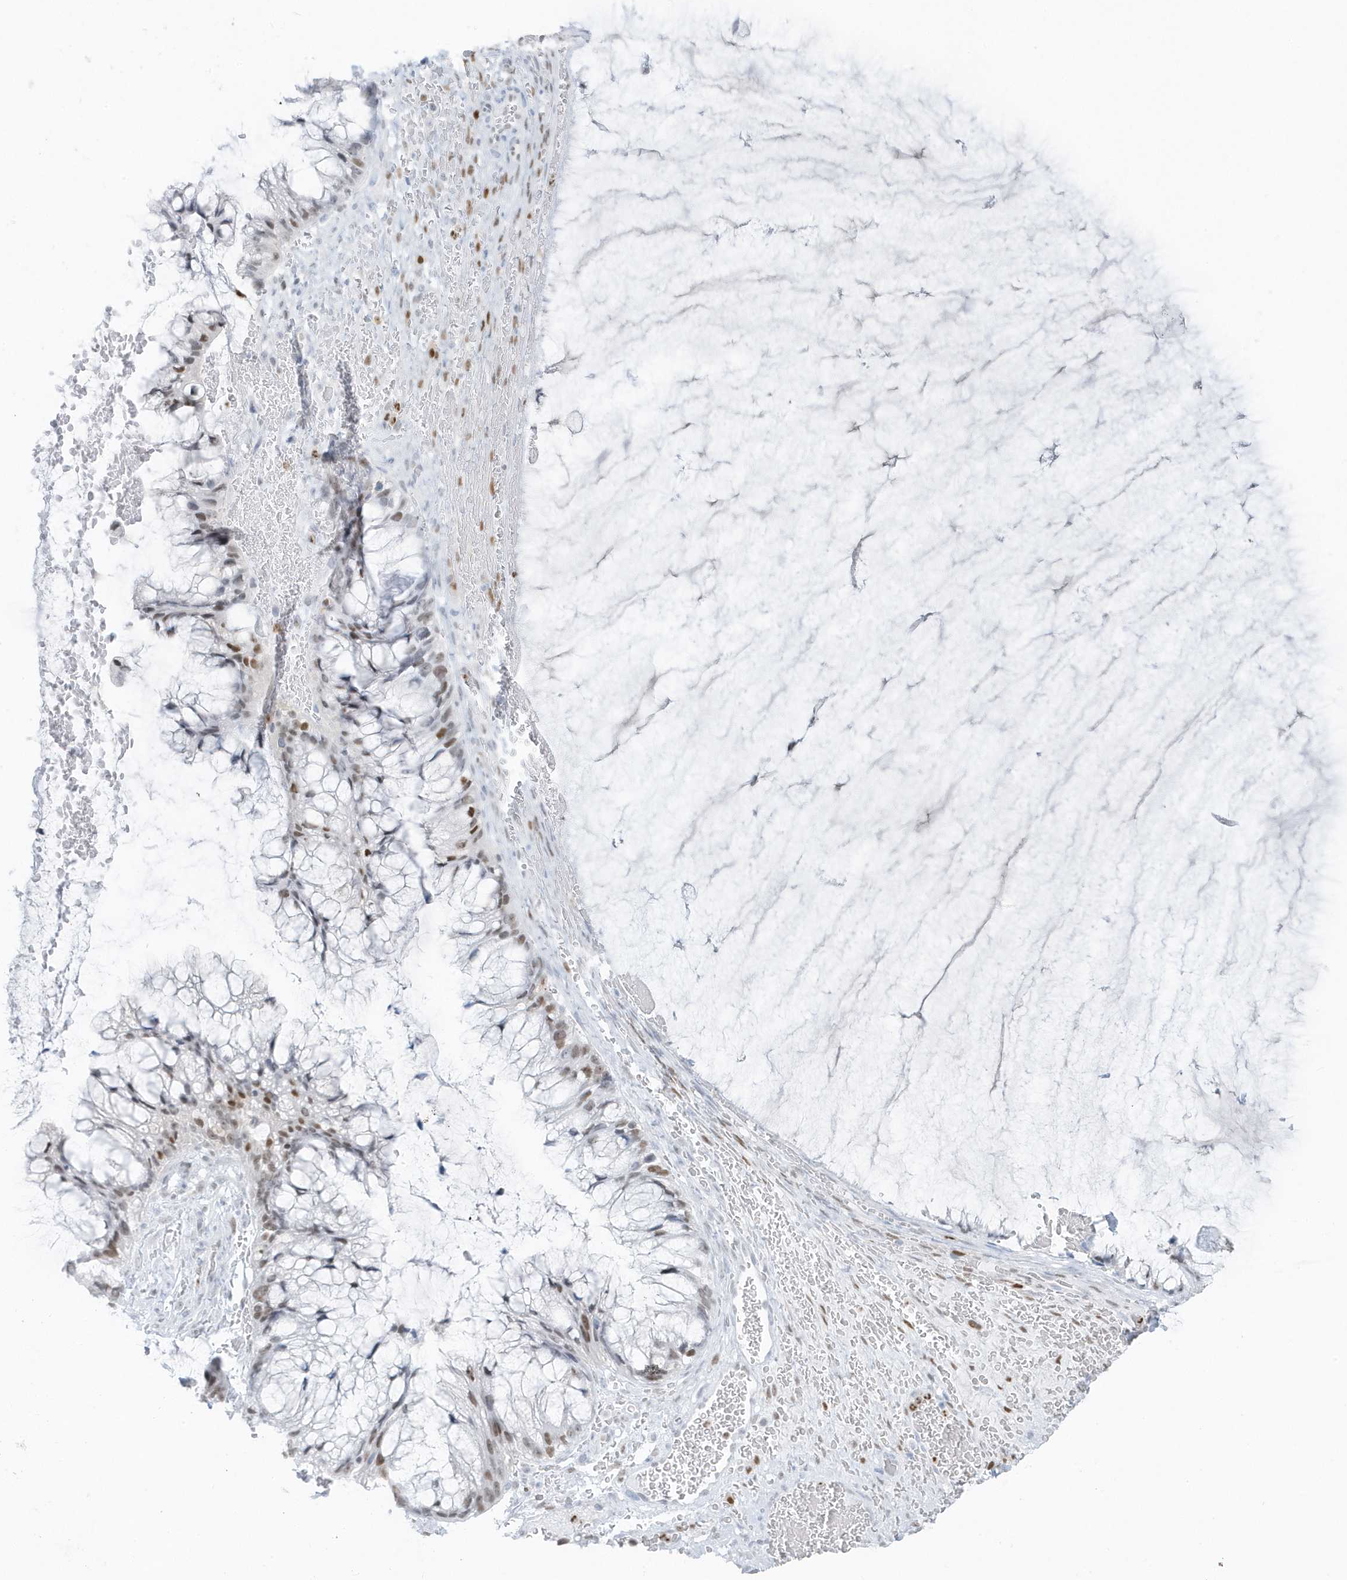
{"staining": {"intensity": "moderate", "quantity": "<25%", "location": "nuclear"}, "tissue": "ovarian cancer", "cell_type": "Tumor cells", "image_type": "cancer", "snomed": [{"axis": "morphology", "description": "Cystadenocarcinoma, mucinous, NOS"}, {"axis": "topography", "description": "Ovary"}], "caption": "Protein staining by IHC demonstrates moderate nuclear positivity in approximately <25% of tumor cells in ovarian mucinous cystadenocarcinoma.", "gene": "SMIM34", "patient": {"sex": "female", "age": 37}}